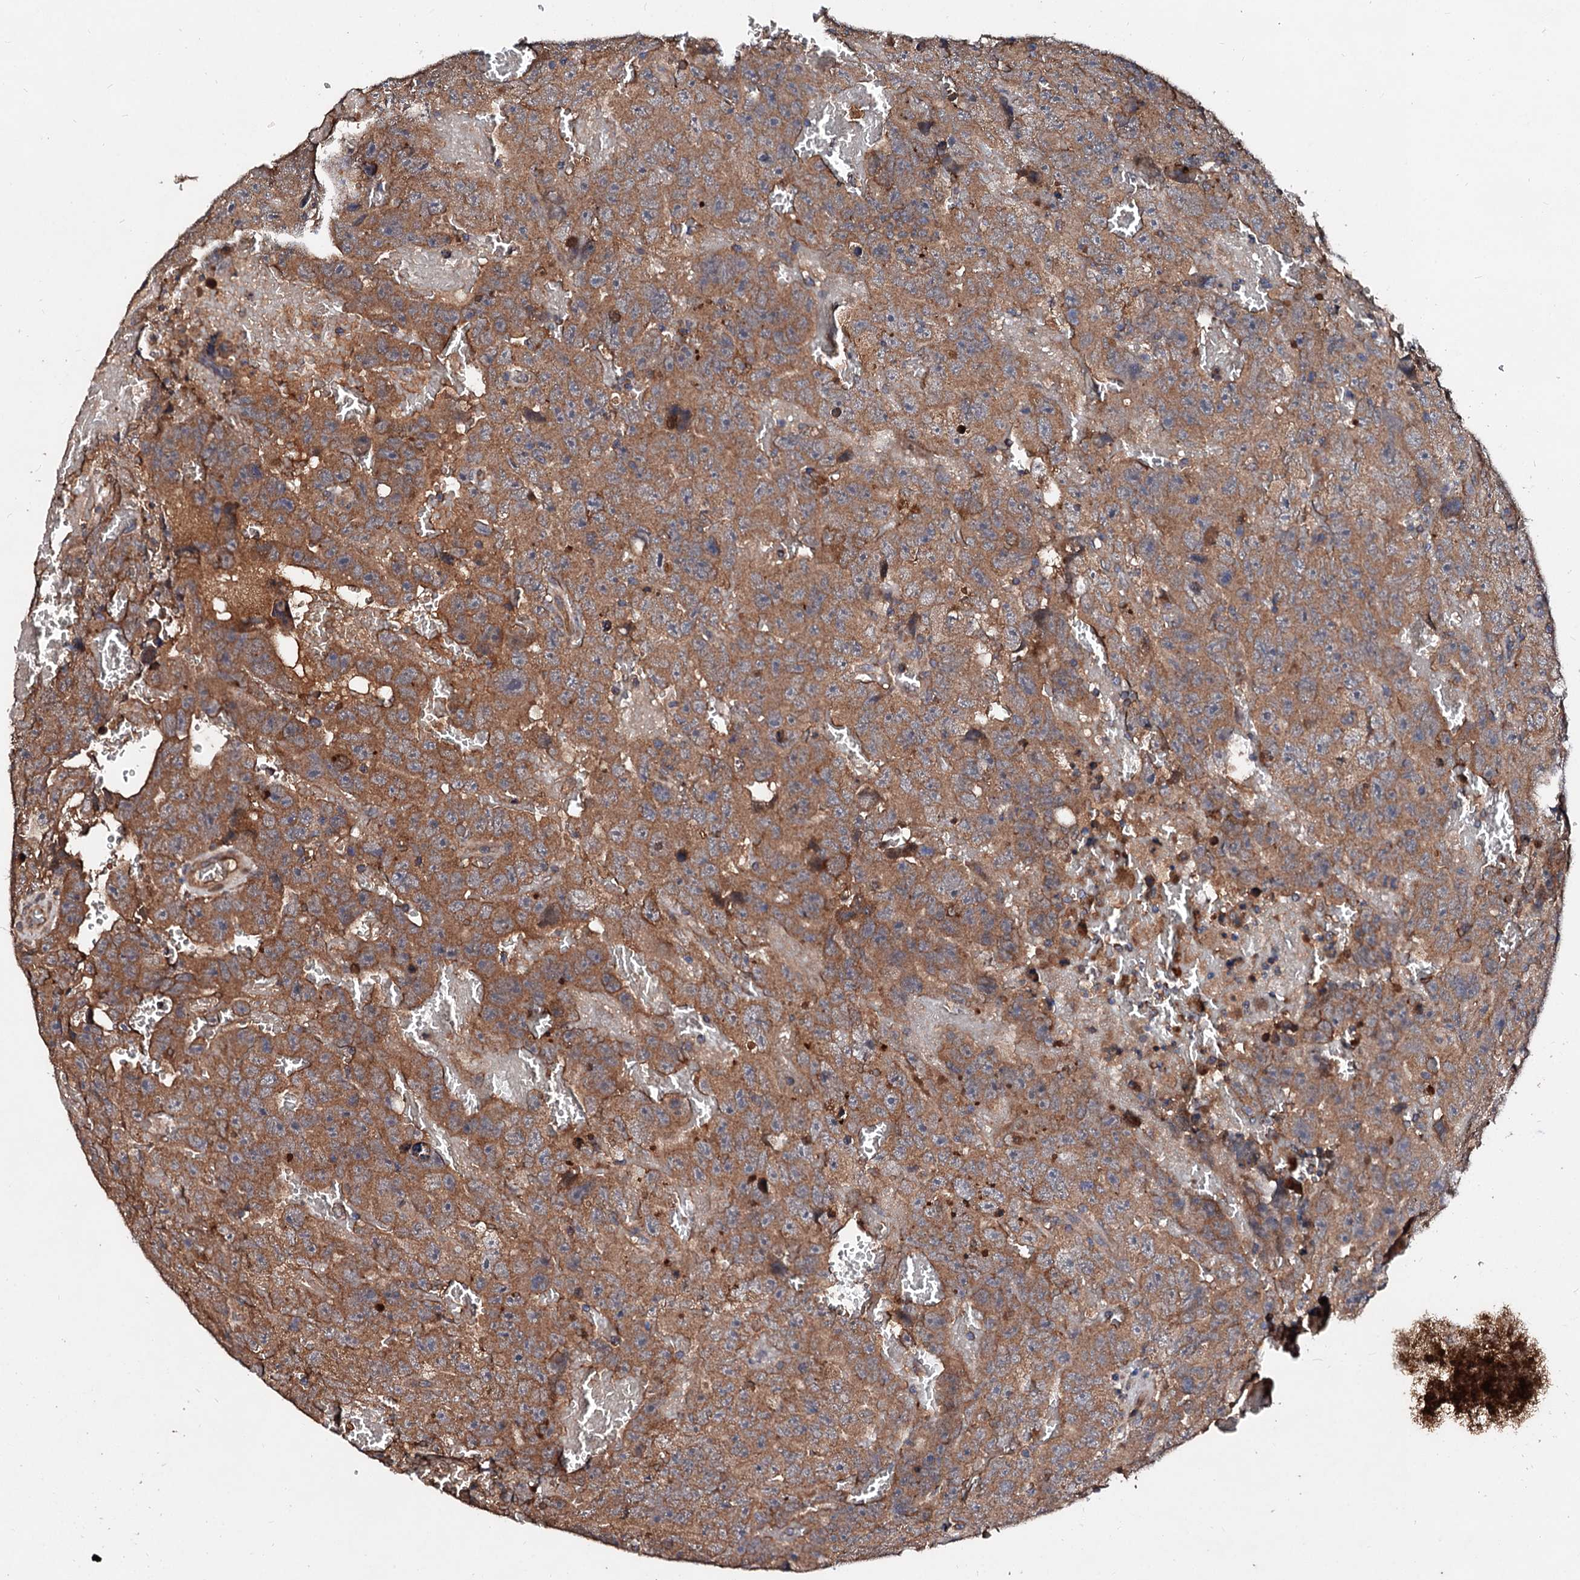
{"staining": {"intensity": "moderate", "quantity": ">75%", "location": "cytoplasmic/membranous"}, "tissue": "testis cancer", "cell_type": "Tumor cells", "image_type": "cancer", "snomed": [{"axis": "morphology", "description": "Carcinoma, Embryonal, NOS"}, {"axis": "topography", "description": "Testis"}], "caption": "Moderate cytoplasmic/membranous positivity is appreciated in about >75% of tumor cells in testis cancer. (DAB = brown stain, brightfield microscopy at high magnification).", "gene": "EXTL1", "patient": {"sex": "male", "age": 45}}